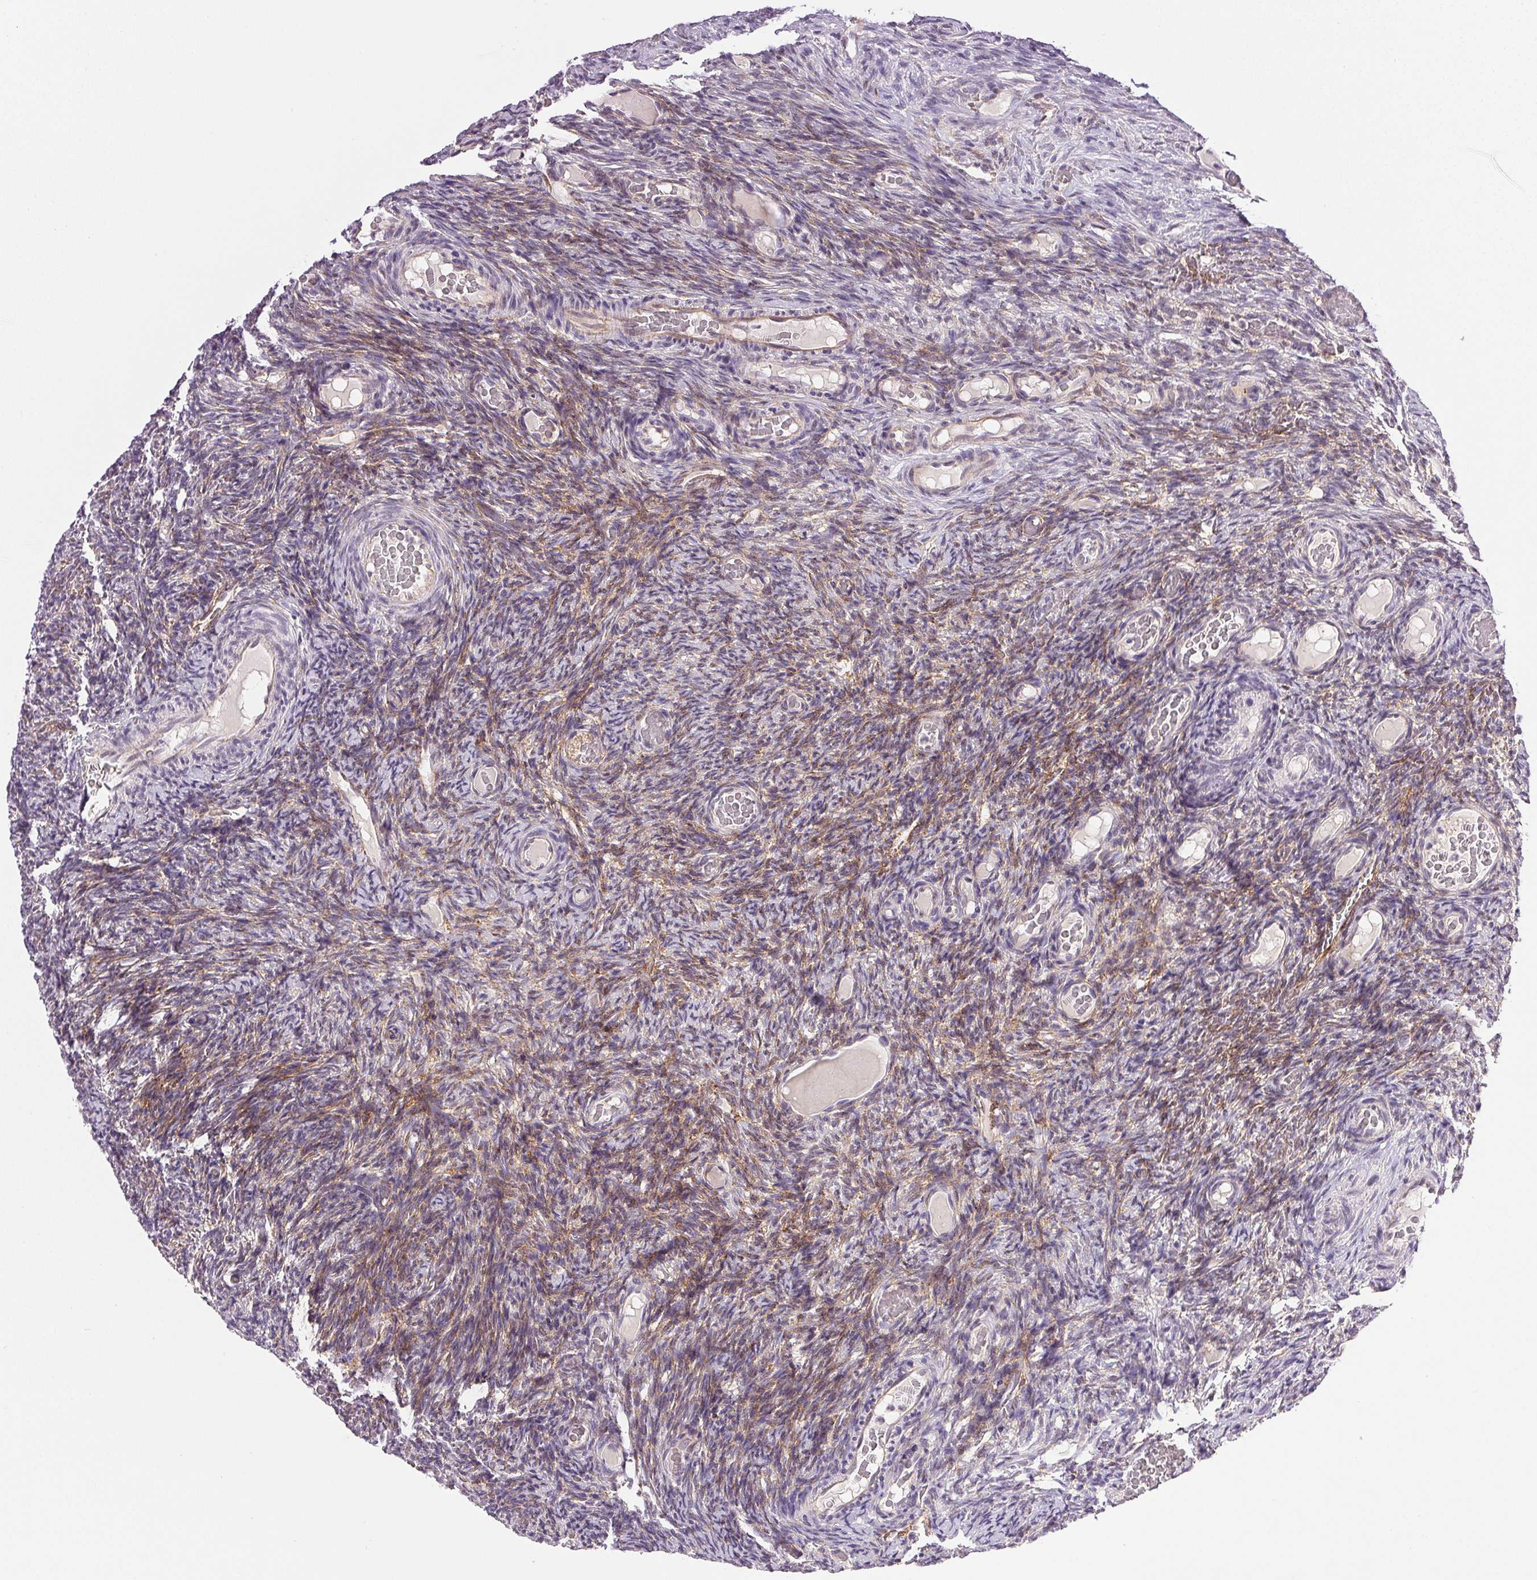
{"staining": {"intensity": "moderate", "quantity": "<25%", "location": "cytoplasmic/membranous"}, "tissue": "ovary", "cell_type": "Ovarian stroma cells", "image_type": "normal", "snomed": [{"axis": "morphology", "description": "Normal tissue, NOS"}, {"axis": "topography", "description": "Ovary"}], "caption": "Human ovary stained with a protein marker demonstrates moderate staining in ovarian stroma cells.", "gene": "PLCB1", "patient": {"sex": "female", "age": 34}}